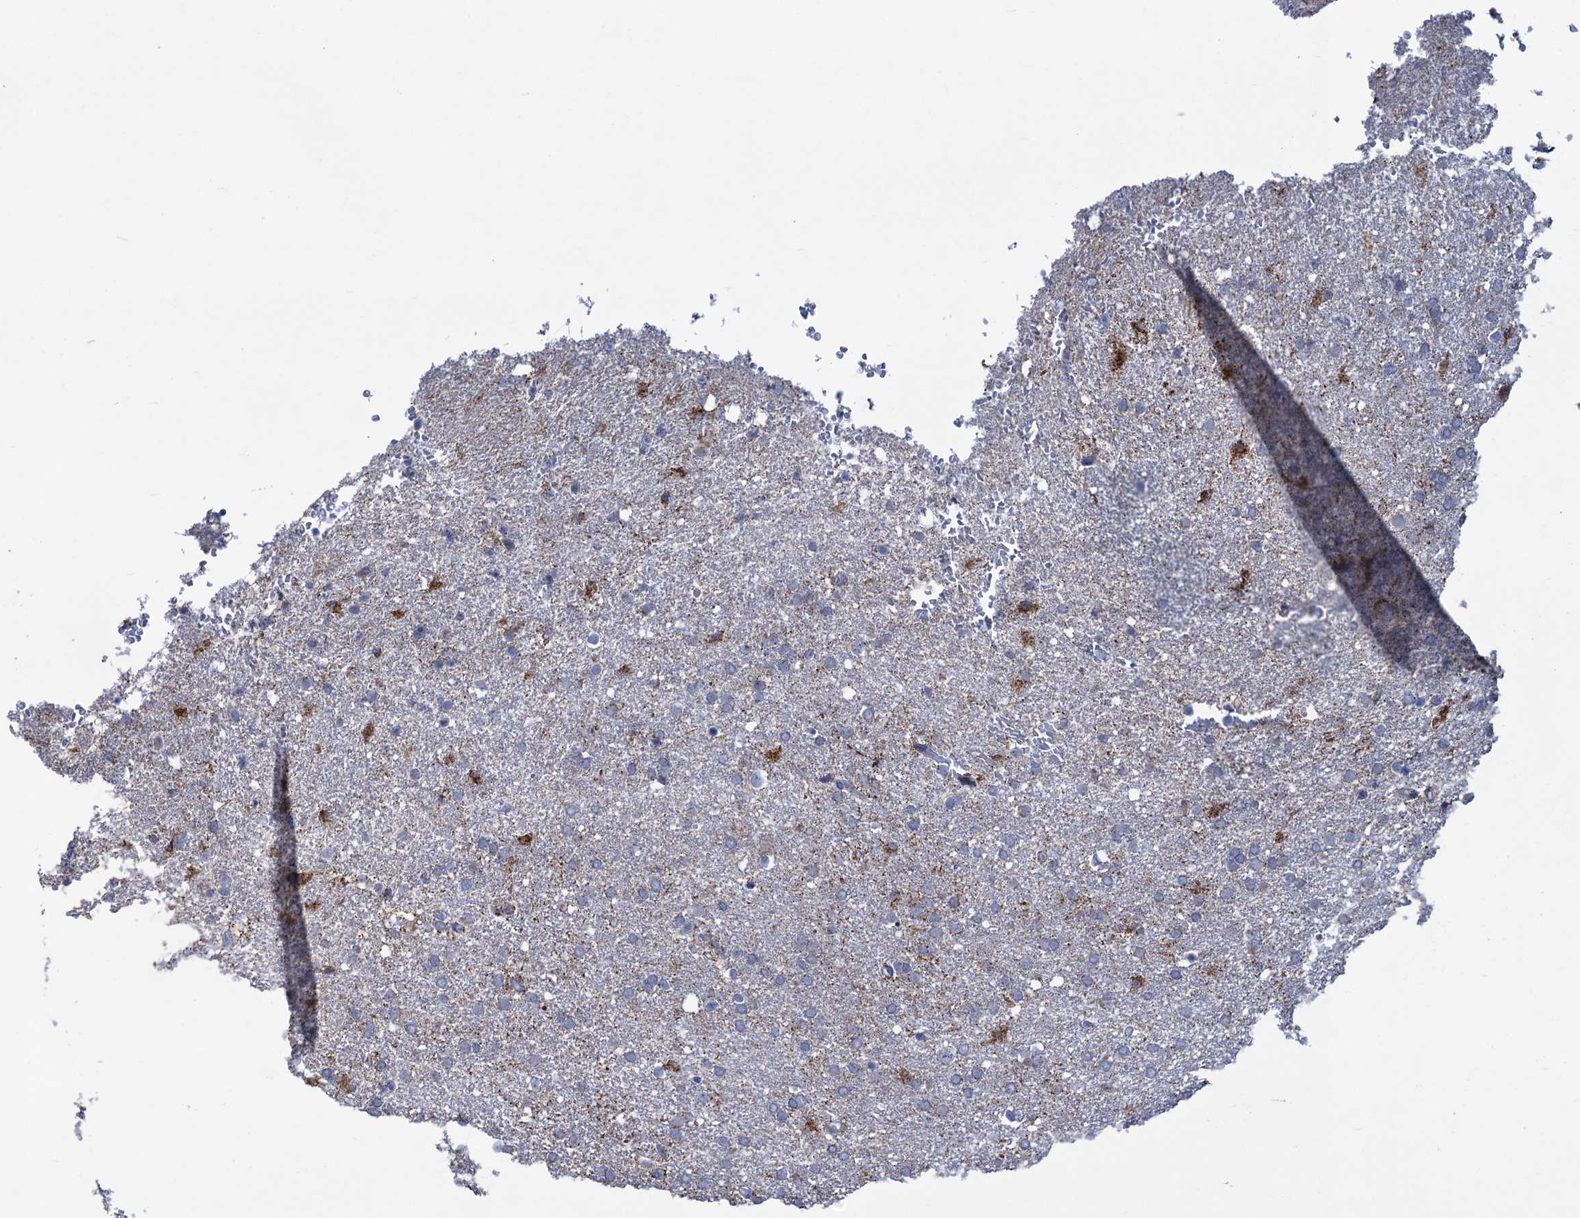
{"staining": {"intensity": "weak", "quantity": "<25%", "location": "cytoplasmic/membranous"}, "tissue": "glioma", "cell_type": "Tumor cells", "image_type": "cancer", "snomed": [{"axis": "morphology", "description": "Glioma, malignant, High grade"}, {"axis": "topography", "description": "Brain"}], "caption": "High magnification brightfield microscopy of glioma stained with DAB (3,3'-diaminobenzidine) (brown) and counterstained with hematoxylin (blue): tumor cells show no significant expression.", "gene": "ANKS3", "patient": {"sex": "male", "age": 72}}